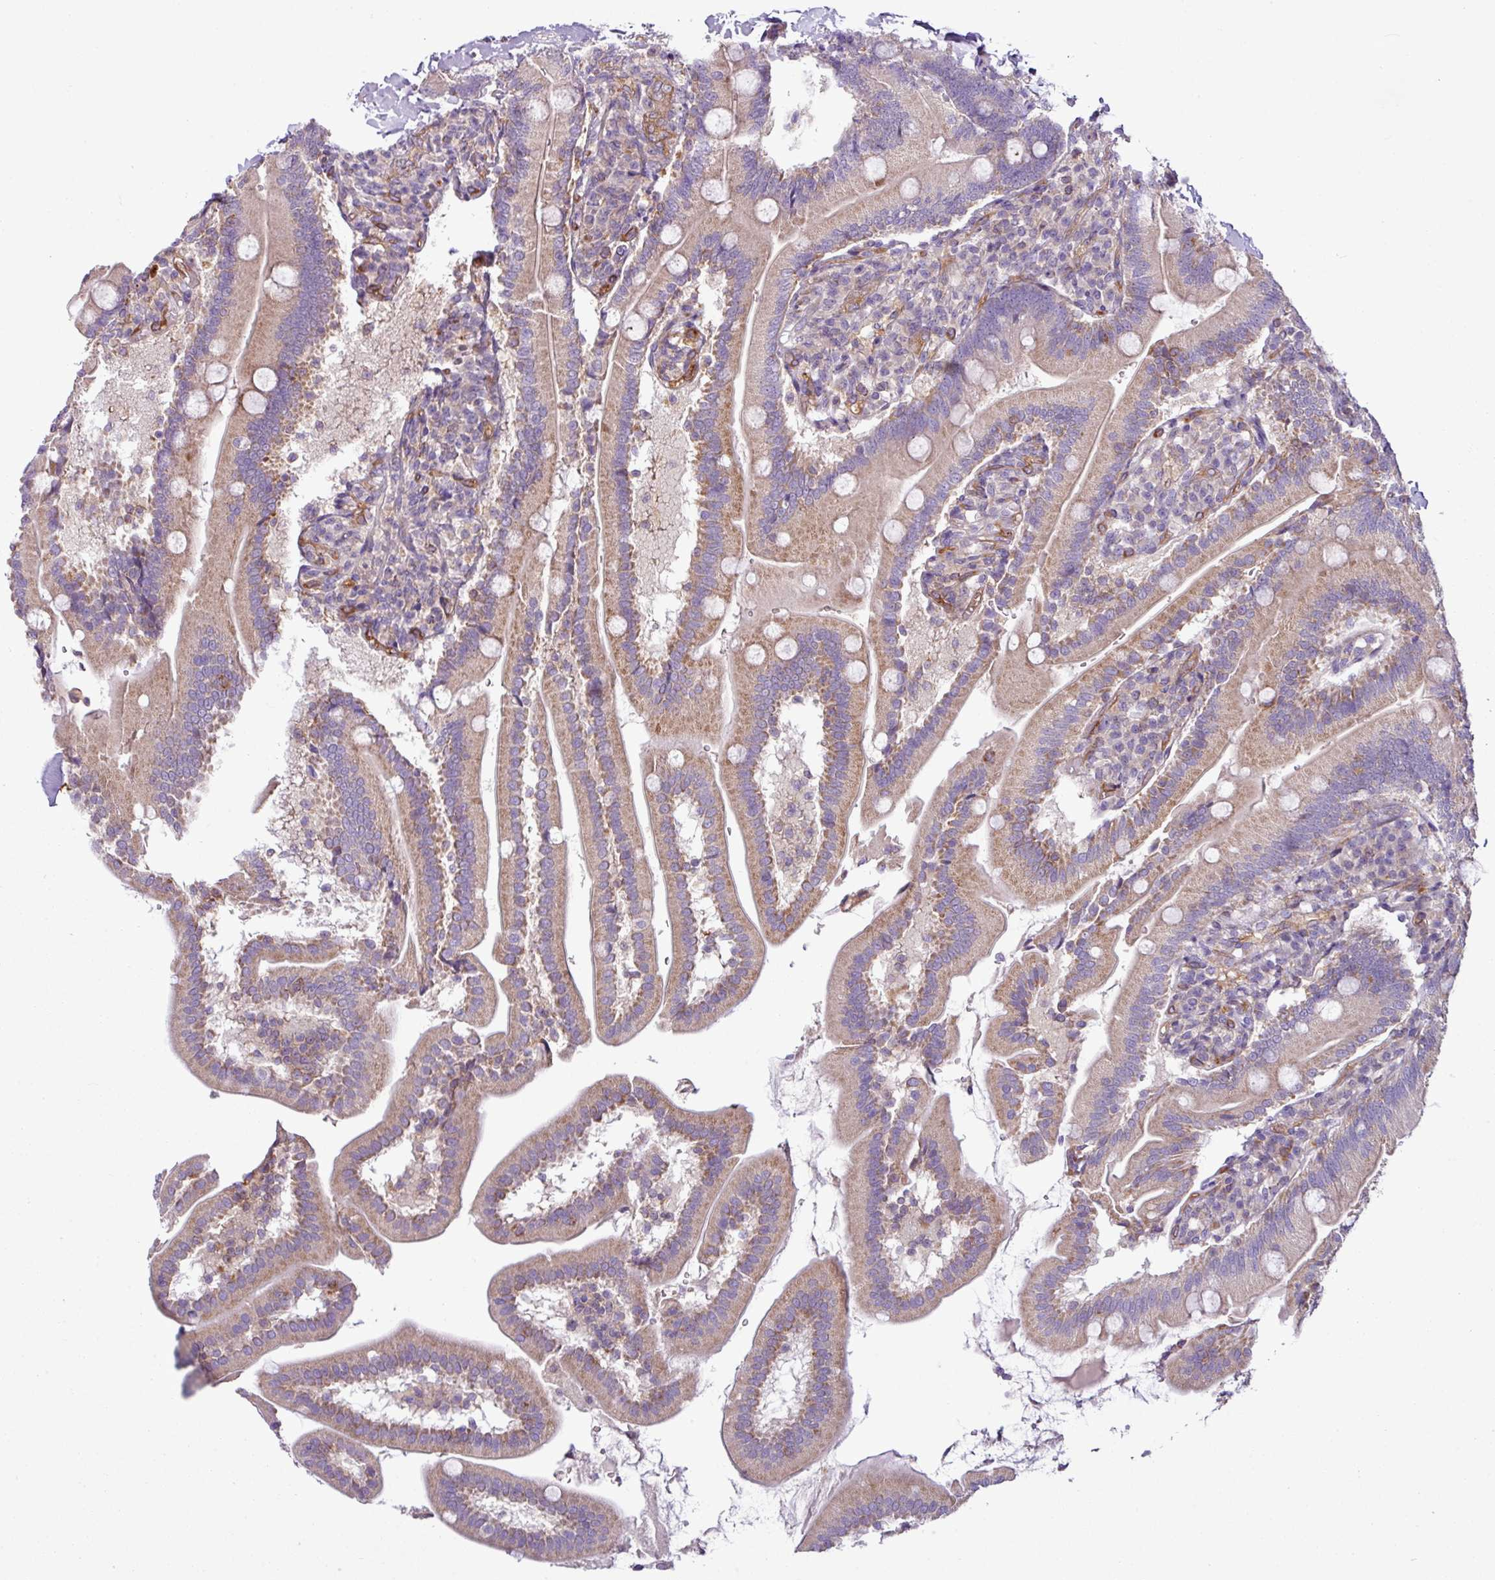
{"staining": {"intensity": "moderate", "quantity": "25%-75%", "location": "cytoplasmic/membranous"}, "tissue": "duodenum", "cell_type": "Glandular cells", "image_type": "normal", "snomed": [{"axis": "morphology", "description": "Normal tissue, NOS"}, {"axis": "topography", "description": "Duodenum"}], "caption": "High-magnification brightfield microscopy of benign duodenum stained with DAB (3,3'-diaminobenzidine) (brown) and counterstained with hematoxylin (blue). glandular cells exhibit moderate cytoplasmic/membranous positivity is present in approximately25%-75% of cells.", "gene": "ZNF106", "patient": {"sex": "female", "age": 67}}